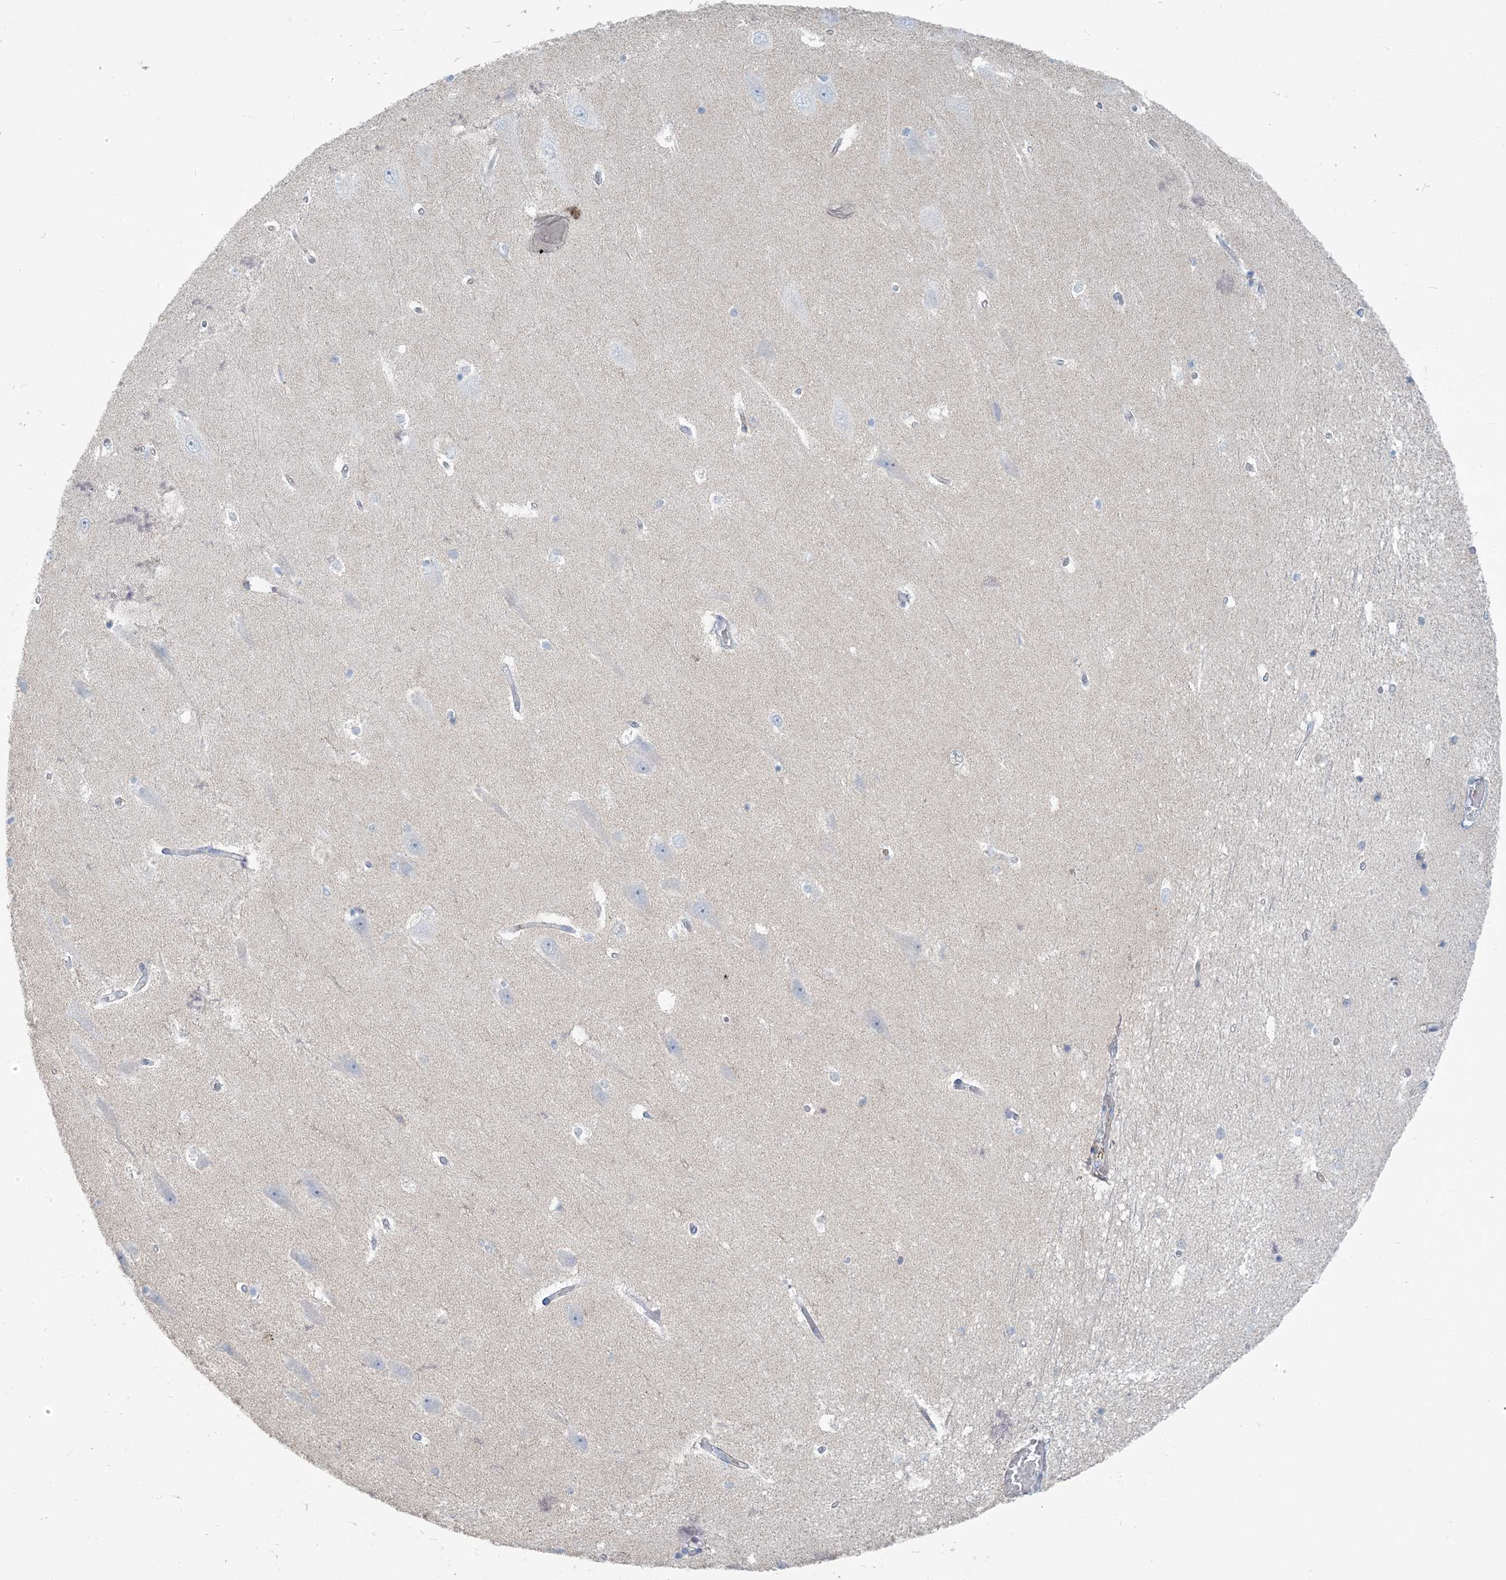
{"staining": {"intensity": "negative", "quantity": "none", "location": "none"}, "tissue": "hippocampus", "cell_type": "Glial cells", "image_type": "normal", "snomed": [{"axis": "morphology", "description": "Normal tissue, NOS"}, {"axis": "topography", "description": "Hippocampus"}], "caption": "DAB immunohistochemical staining of normal human hippocampus displays no significant positivity in glial cells. (DAB immunohistochemistry (IHC), high magnification).", "gene": "SCML1", "patient": {"sex": "male", "age": 45}}